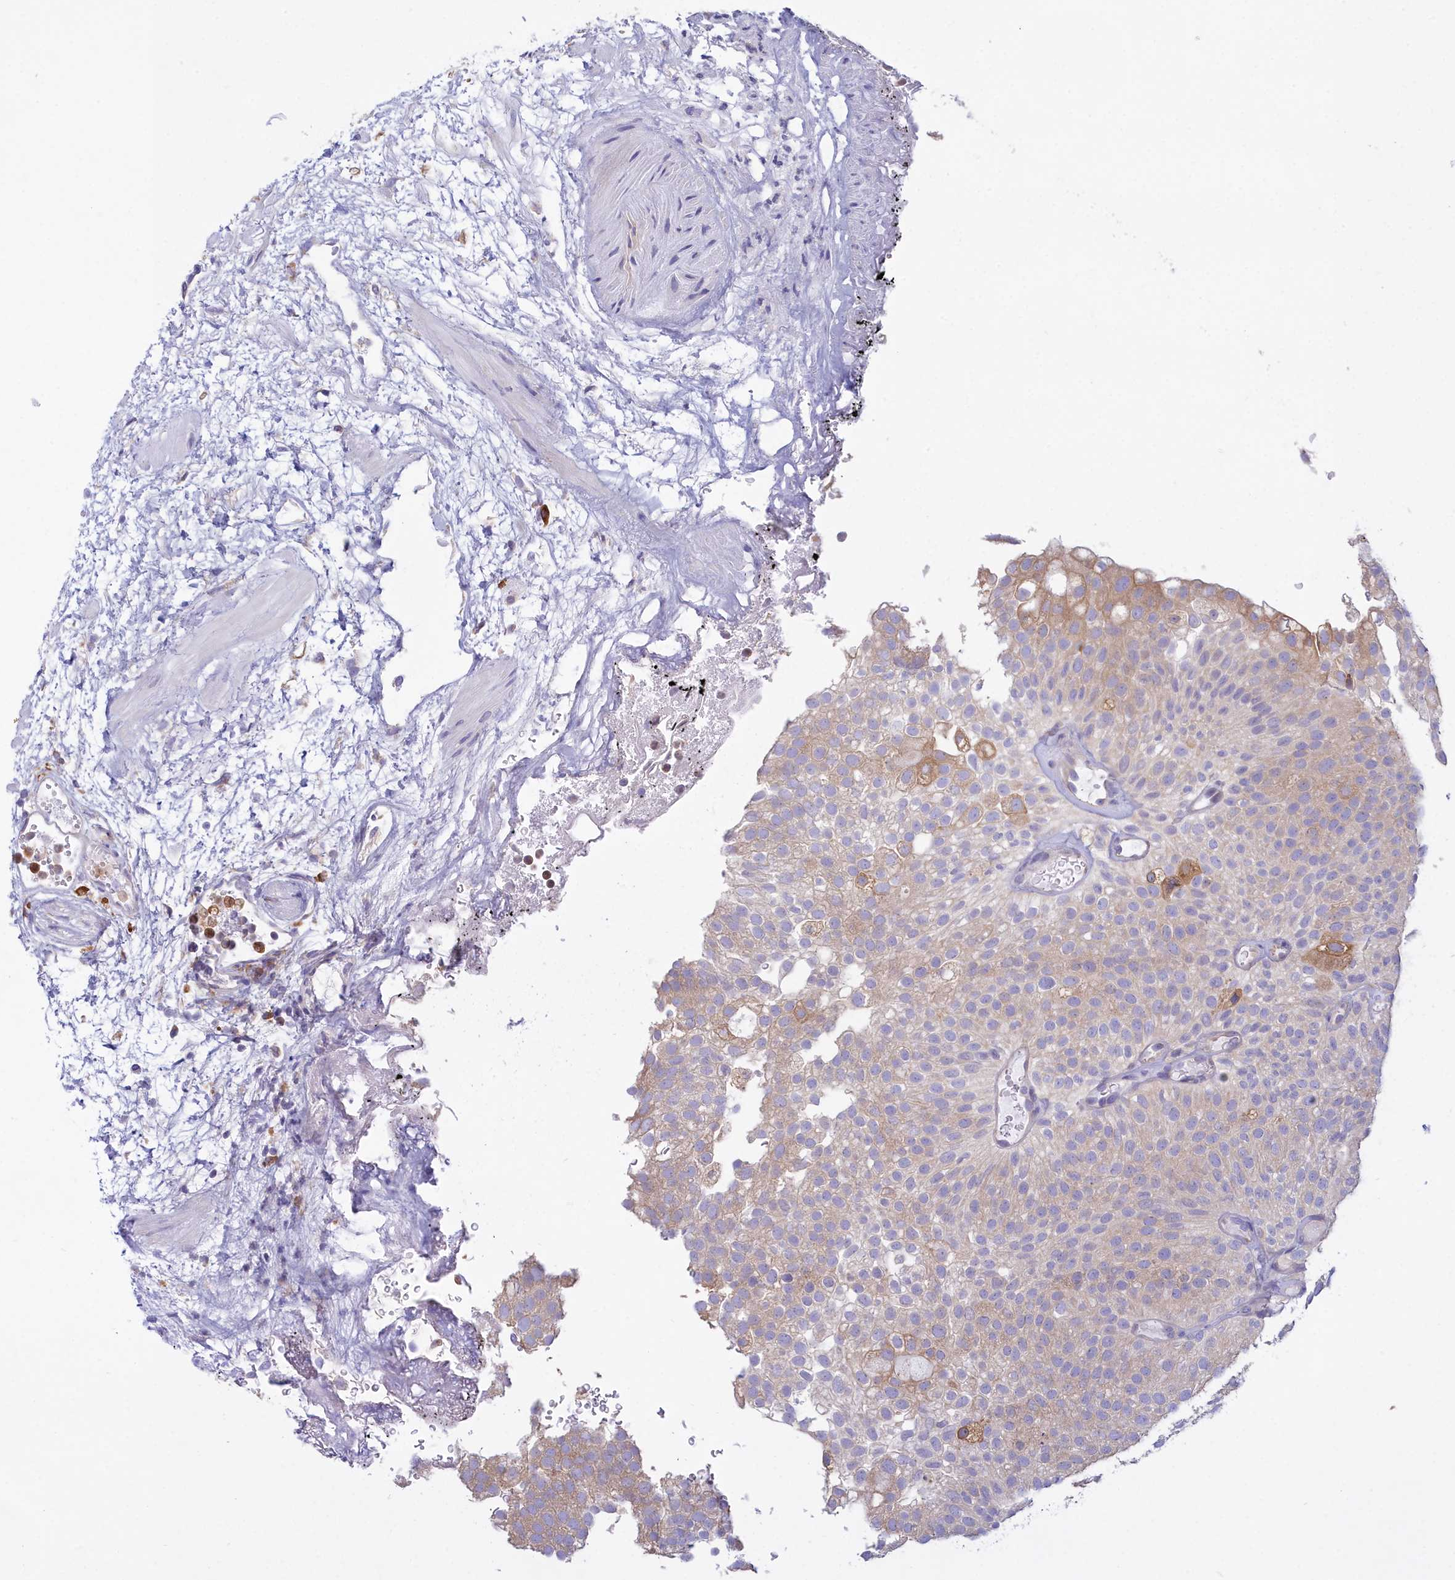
{"staining": {"intensity": "moderate", "quantity": "<25%", "location": "cytoplasmic/membranous"}, "tissue": "urothelial cancer", "cell_type": "Tumor cells", "image_type": "cancer", "snomed": [{"axis": "morphology", "description": "Urothelial carcinoma, Low grade"}, {"axis": "topography", "description": "Urinary bladder"}], "caption": "Immunohistochemistry of human urothelial carcinoma (low-grade) reveals low levels of moderate cytoplasmic/membranous staining in about <25% of tumor cells. The staining was performed using DAB (3,3'-diaminobenzidine), with brown indicating positive protein expression. Nuclei are stained blue with hematoxylin.", "gene": "HM13", "patient": {"sex": "male", "age": 78}}